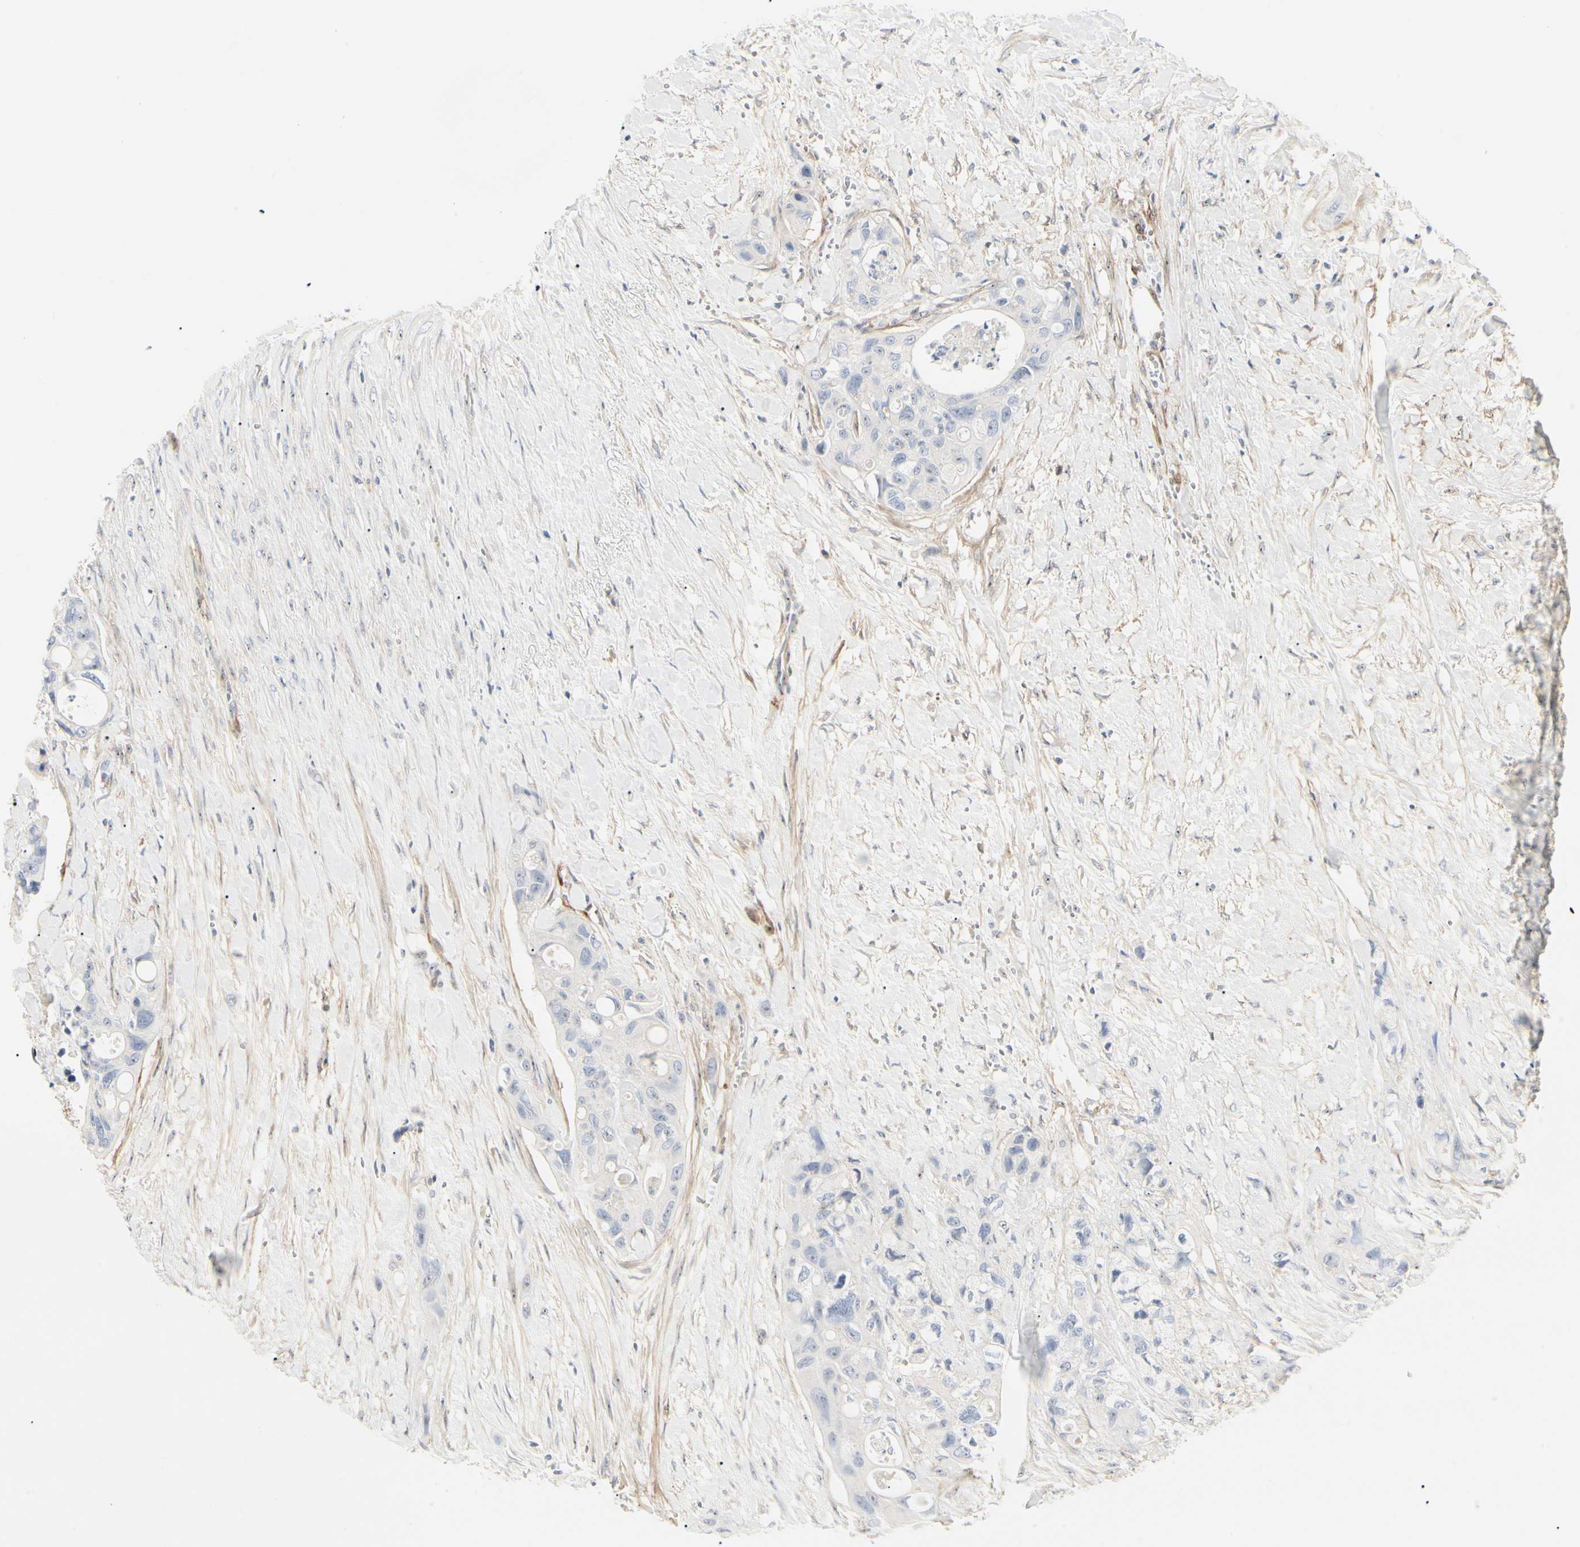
{"staining": {"intensity": "weak", "quantity": "<25%", "location": "nuclear"}, "tissue": "colorectal cancer", "cell_type": "Tumor cells", "image_type": "cancer", "snomed": [{"axis": "morphology", "description": "Adenocarcinoma, NOS"}, {"axis": "topography", "description": "Colon"}], "caption": "High power microscopy photomicrograph of an immunohistochemistry image of adenocarcinoma (colorectal), revealing no significant positivity in tumor cells.", "gene": "GGT5", "patient": {"sex": "female", "age": 57}}